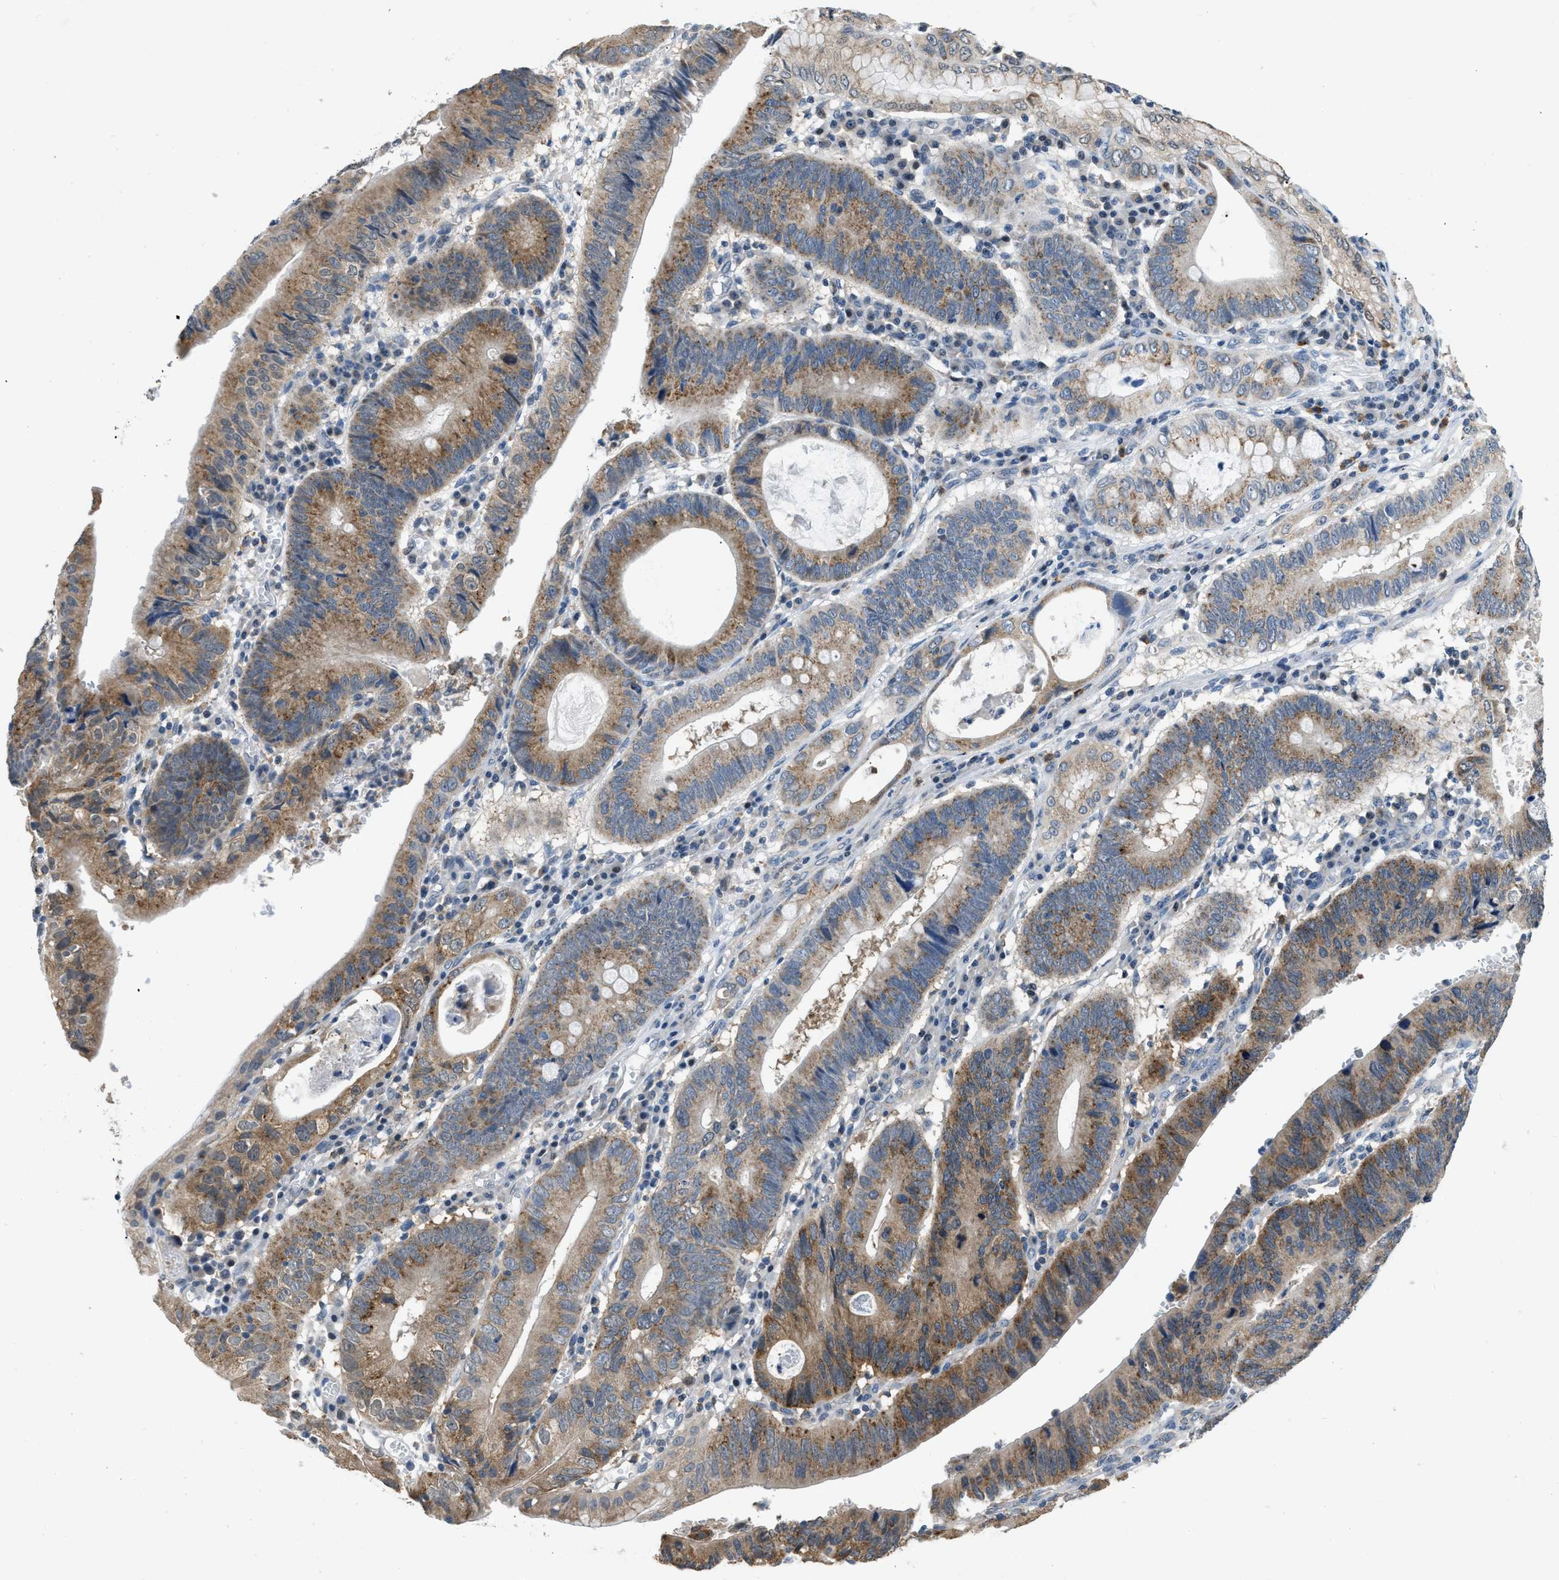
{"staining": {"intensity": "weak", "quantity": ">75%", "location": "cytoplasmic/membranous"}, "tissue": "stomach cancer", "cell_type": "Tumor cells", "image_type": "cancer", "snomed": [{"axis": "morphology", "description": "Adenocarcinoma, NOS"}, {"axis": "topography", "description": "Stomach"}], "caption": "Protein staining by IHC demonstrates weak cytoplasmic/membranous expression in about >75% of tumor cells in stomach cancer. Using DAB (brown) and hematoxylin (blue) stains, captured at high magnification using brightfield microscopy.", "gene": "TOMM34", "patient": {"sex": "male", "age": 59}}